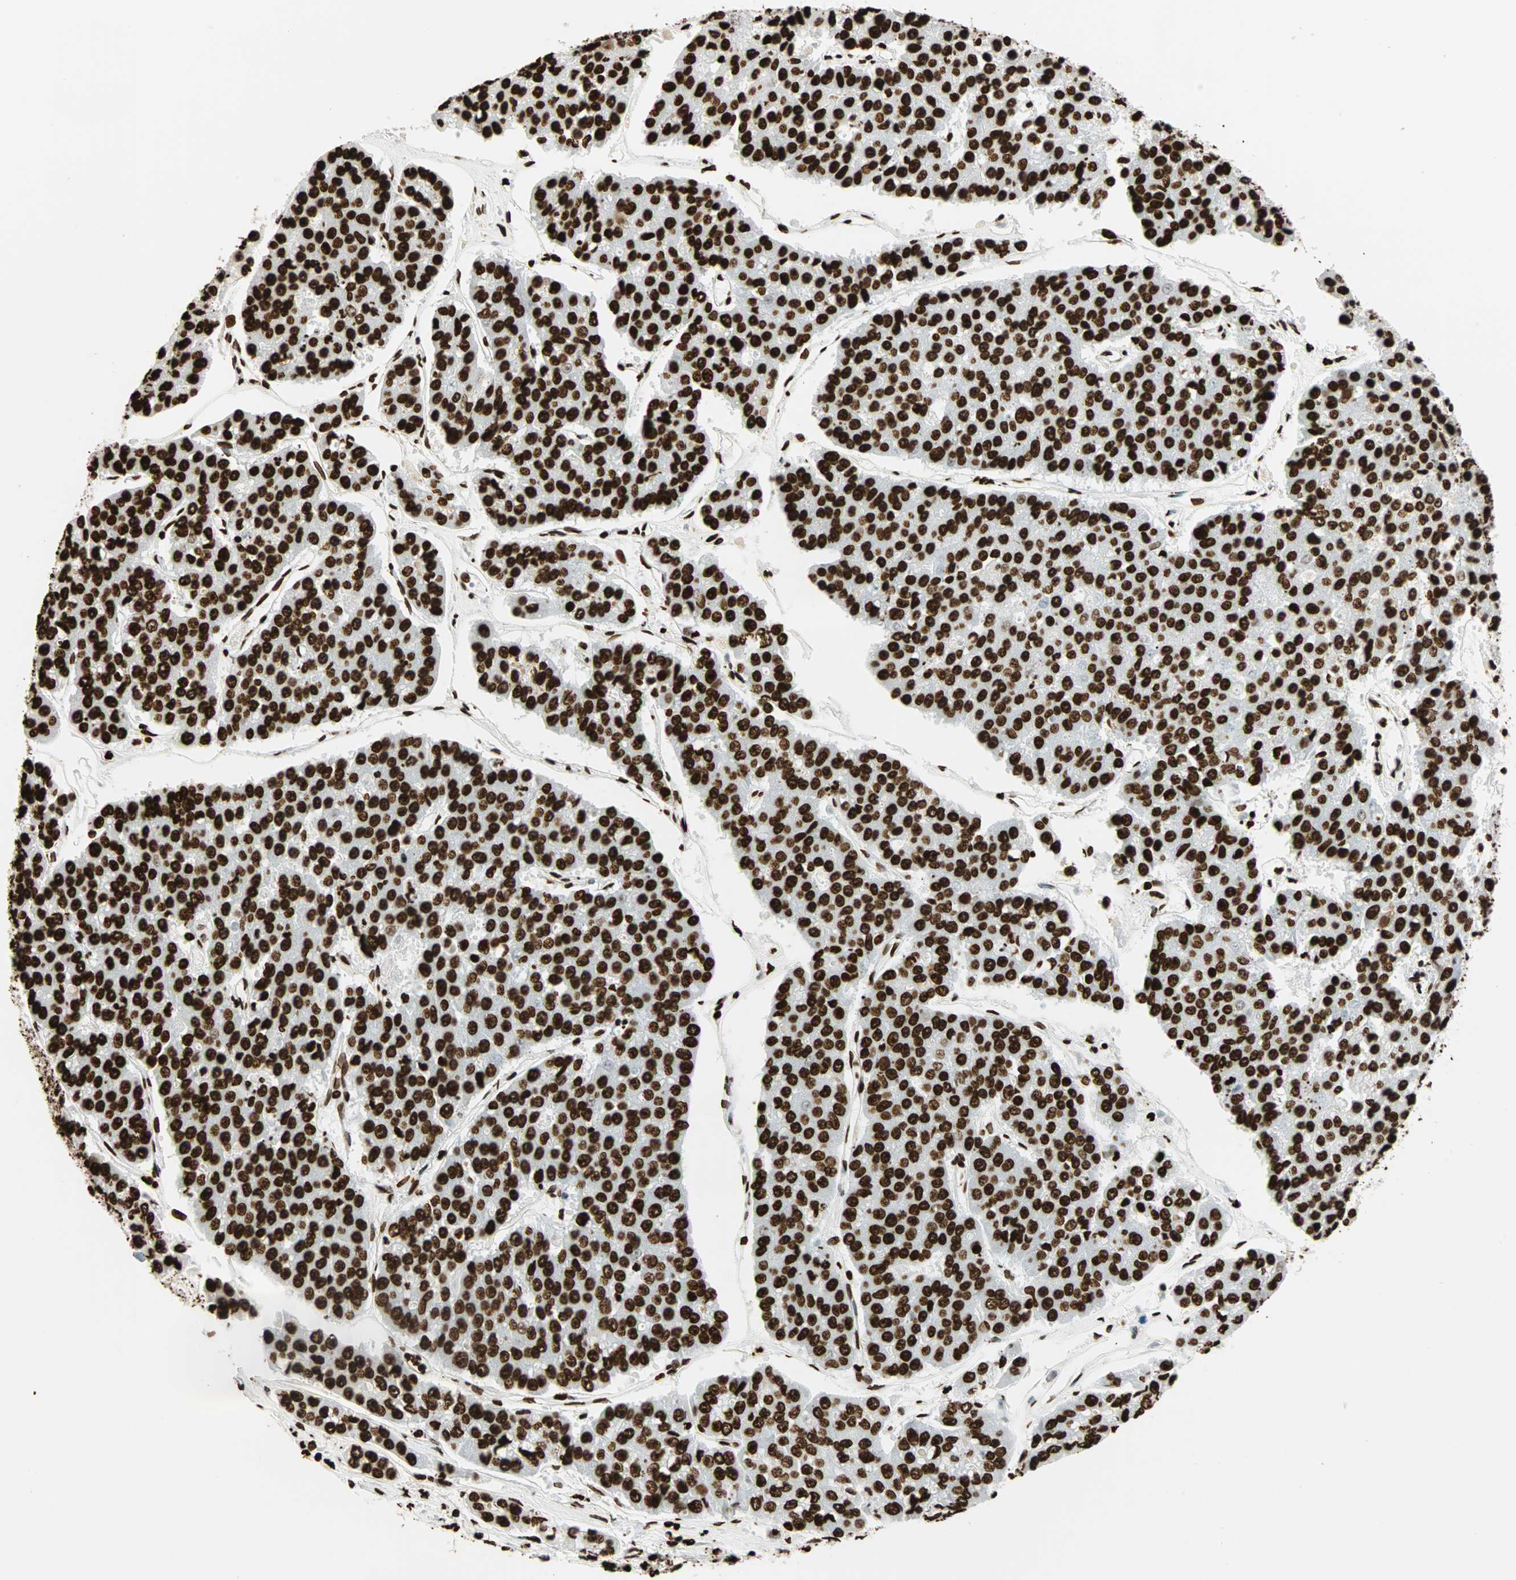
{"staining": {"intensity": "strong", "quantity": ">75%", "location": "nuclear"}, "tissue": "pancreatic cancer", "cell_type": "Tumor cells", "image_type": "cancer", "snomed": [{"axis": "morphology", "description": "Adenocarcinoma, NOS"}, {"axis": "topography", "description": "Pancreas"}], "caption": "The histopathology image exhibits a brown stain indicating the presence of a protein in the nuclear of tumor cells in pancreatic adenocarcinoma.", "gene": "GLI2", "patient": {"sex": "male", "age": 50}}